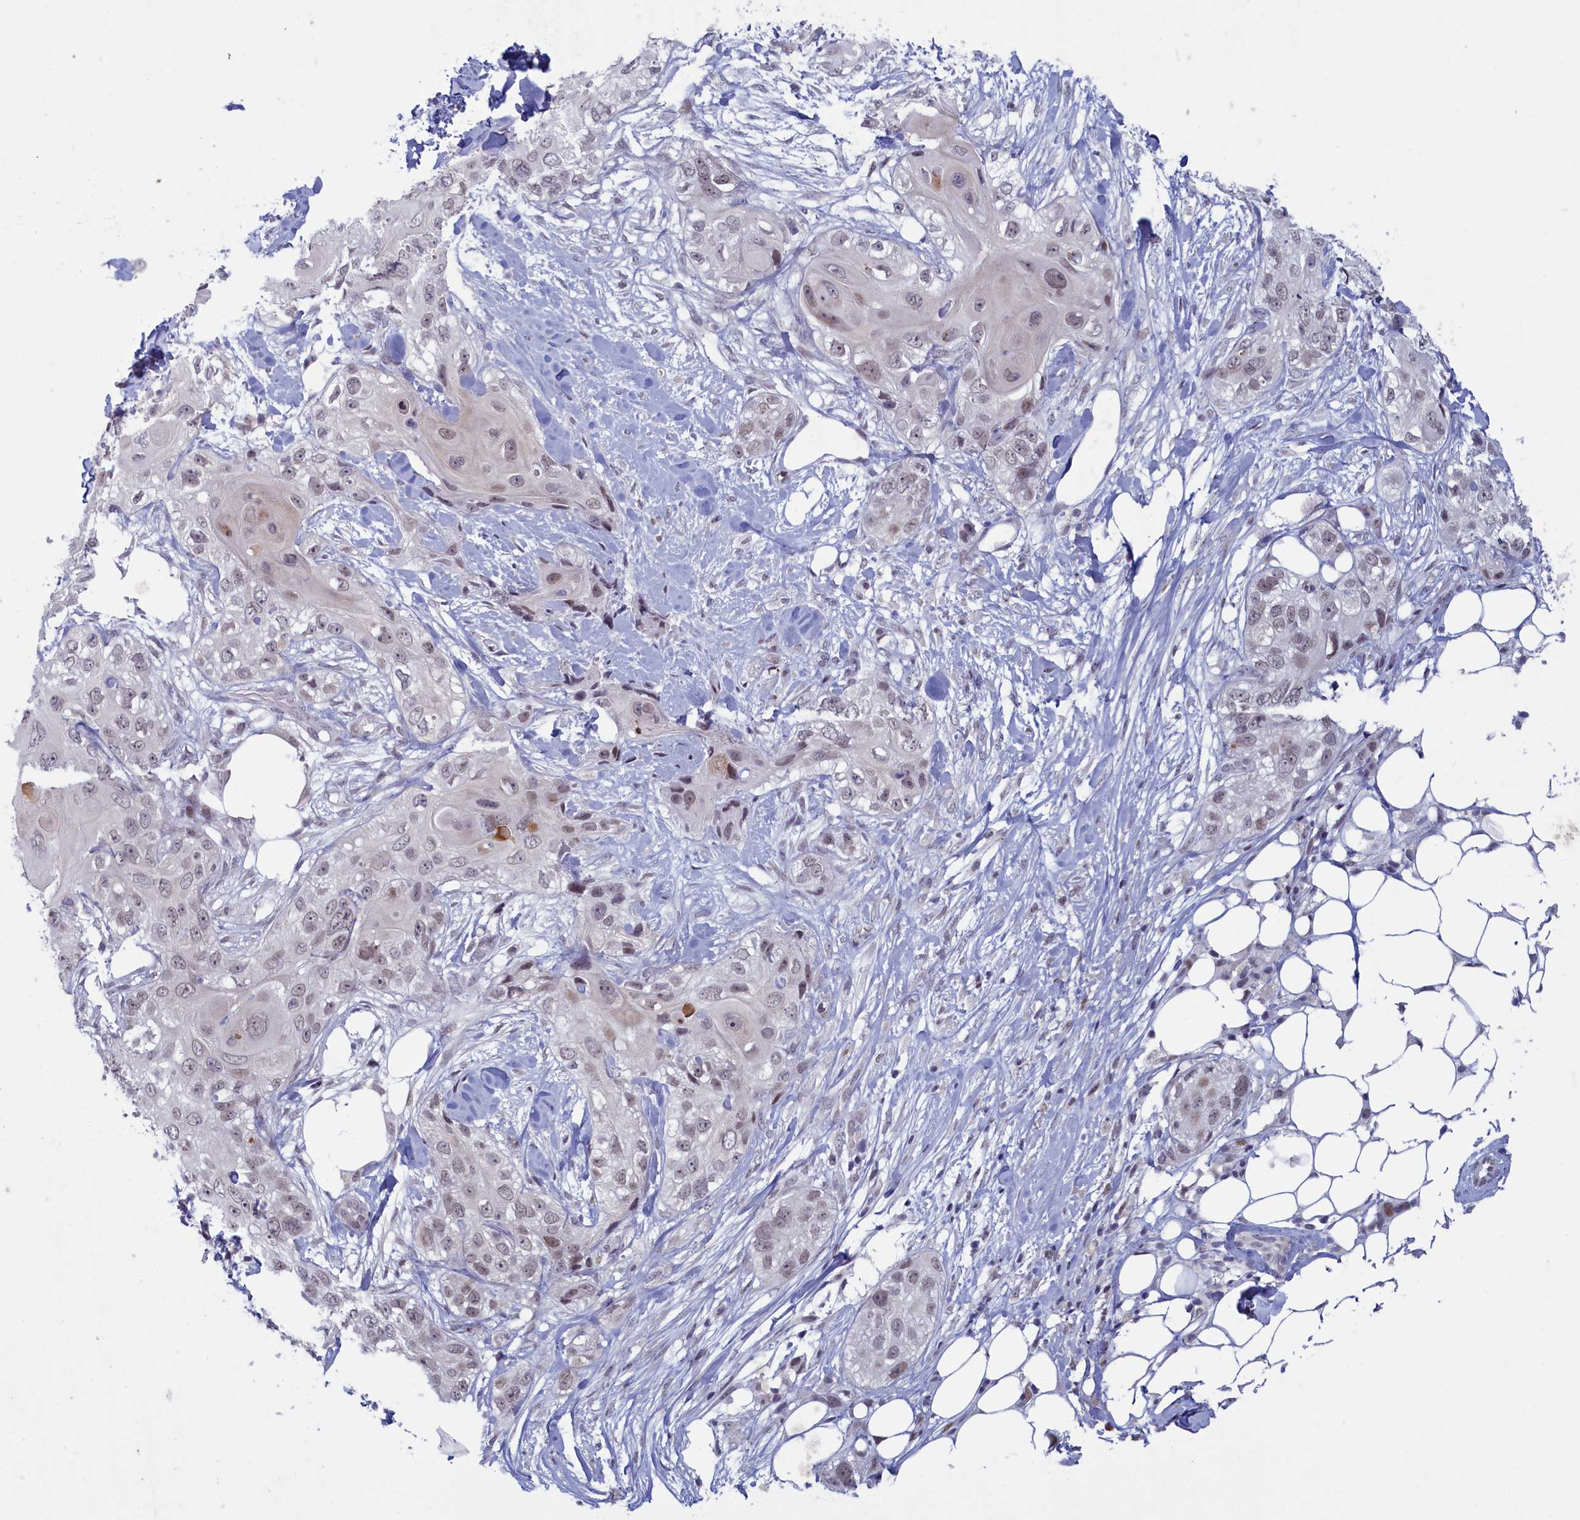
{"staining": {"intensity": "weak", "quantity": "<25%", "location": "nuclear"}, "tissue": "skin cancer", "cell_type": "Tumor cells", "image_type": "cancer", "snomed": [{"axis": "morphology", "description": "Normal tissue, NOS"}, {"axis": "morphology", "description": "Squamous cell carcinoma, NOS"}, {"axis": "topography", "description": "Skin"}], "caption": "Immunohistochemistry photomicrograph of human squamous cell carcinoma (skin) stained for a protein (brown), which exhibits no staining in tumor cells.", "gene": "ATF7IP2", "patient": {"sex": "male", "age": 72}}